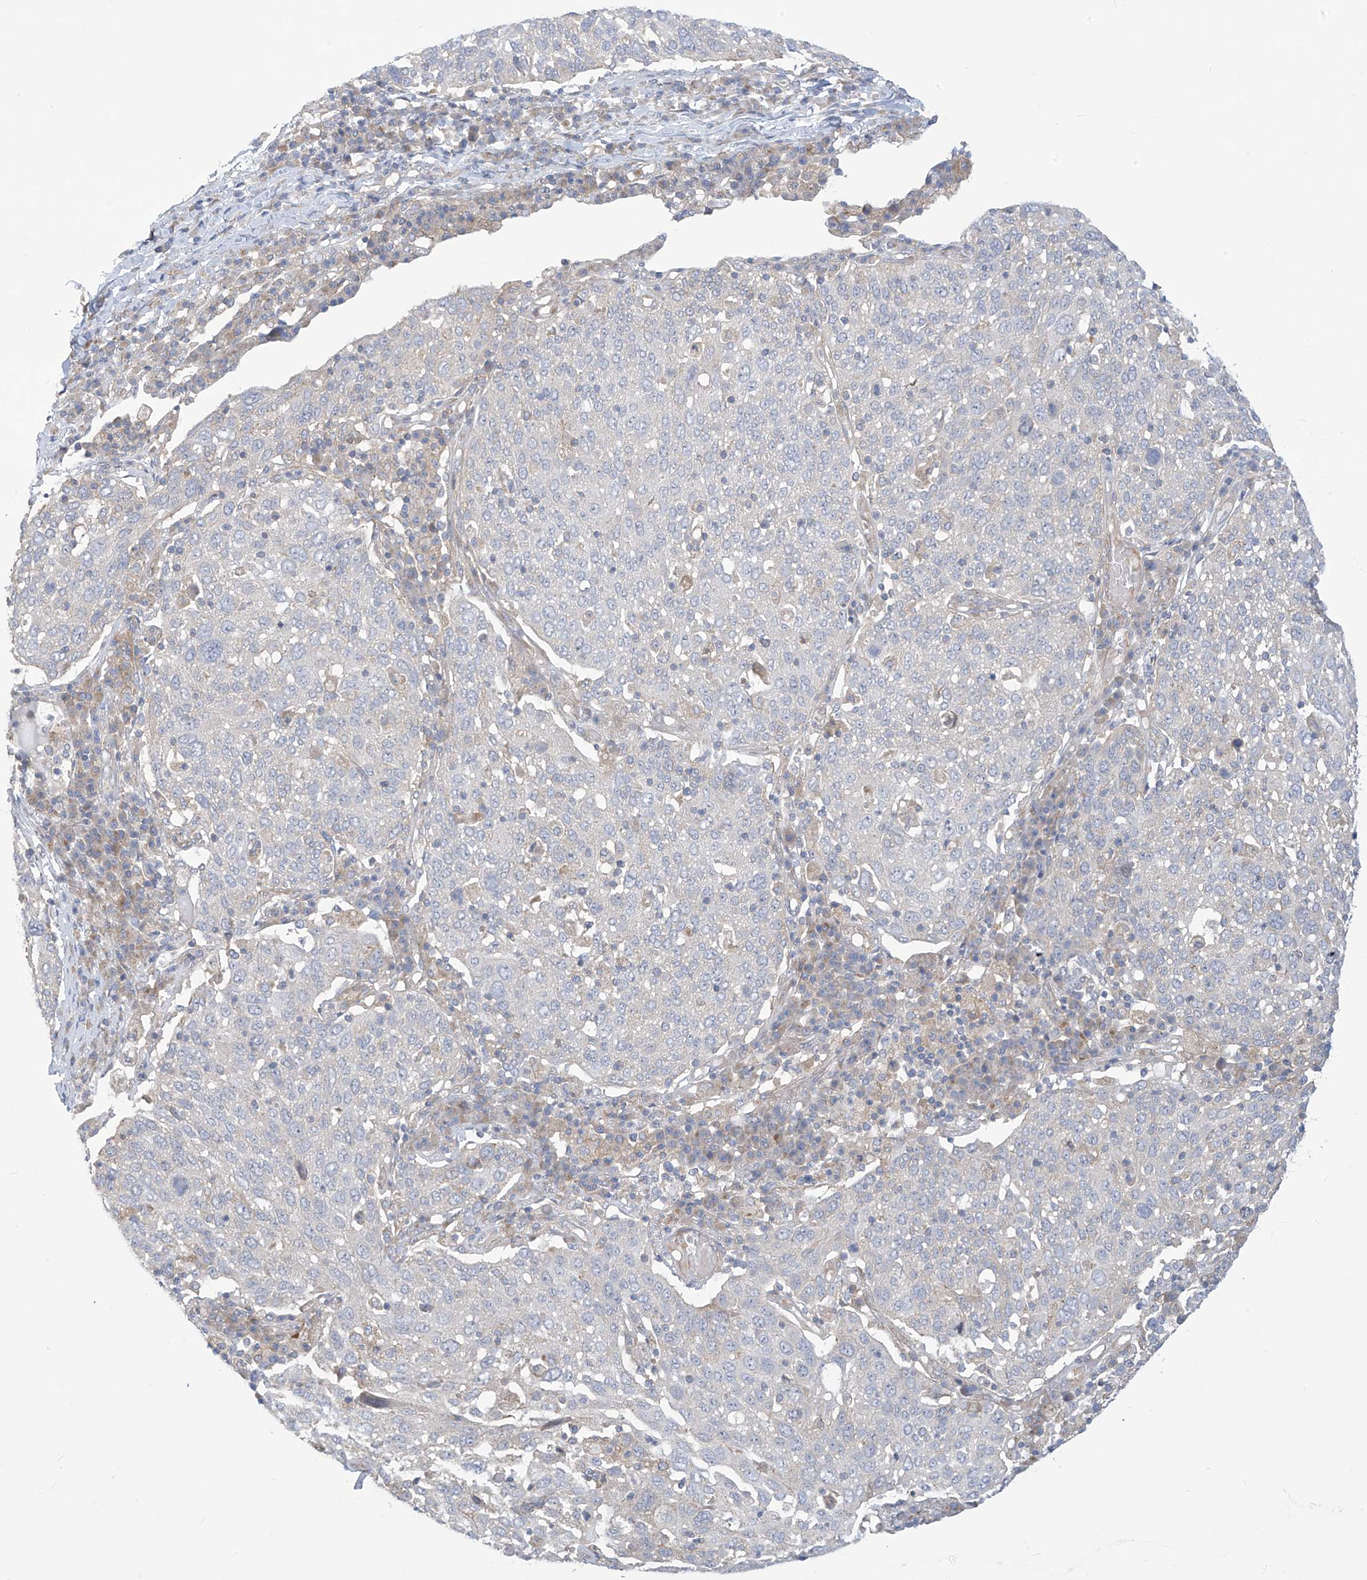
{"staining": {"intensity": "negative", "quantity": "none", "location": "none"}, "tissue": "lung cancer", "cell_type": "Tumor cells", "image_type": "cancer", "snomed": [{"axis": "morphology", "description": "Squamous cell carcinoma, NOS"}, {"axis": "topography", "description": "Lung"}], "caption": "Tumor cells show no significant protein expression in lung cancer. (DAB immunohistochemistry (IHC), high magnification).", "gene": "ADAT2", "patient": {"sex": "male", "age": 65}}